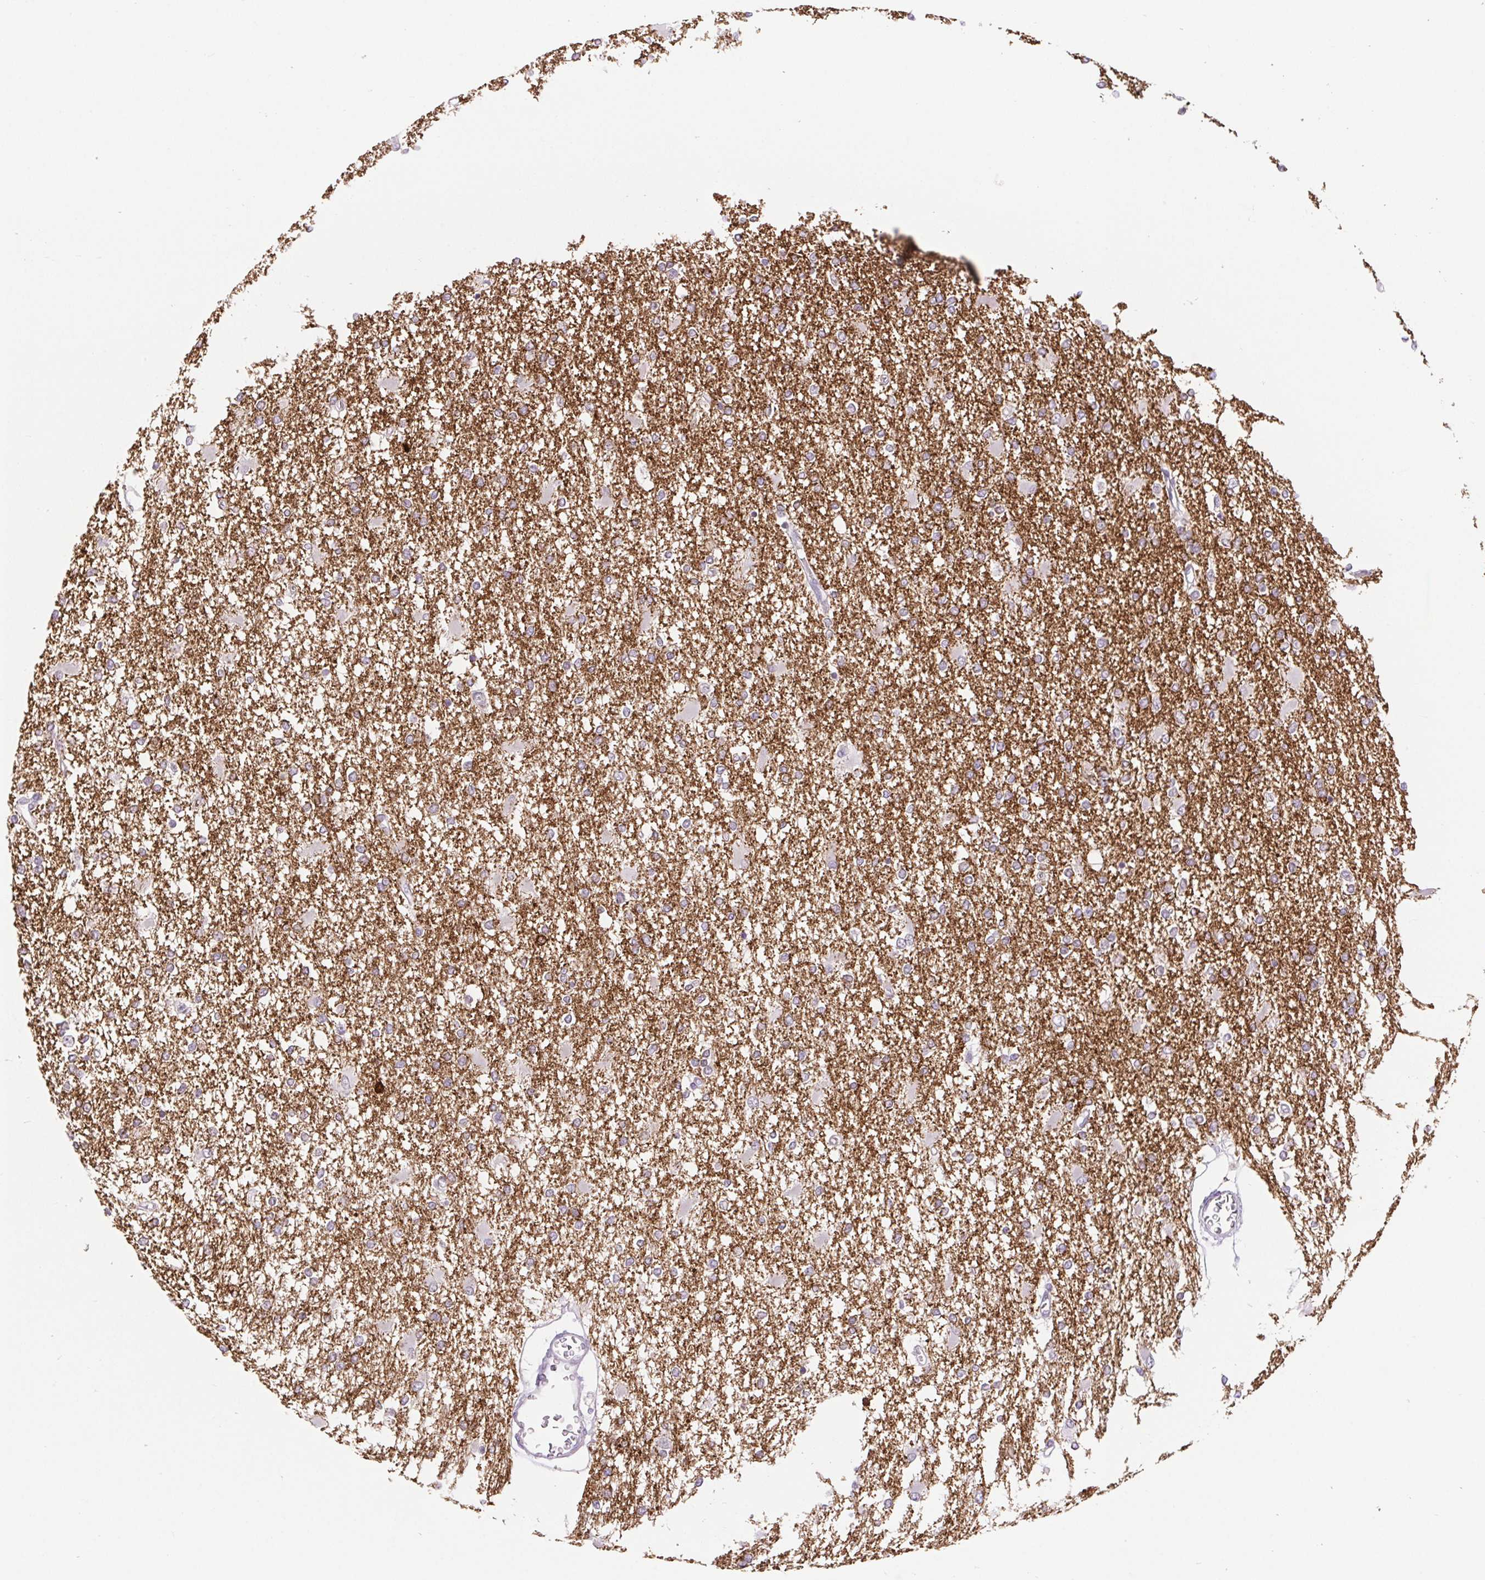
{"staining": {"intensity": "negative", "quantity": "none", "location": "none"}, "tissue": "glioma", "cell_type": "Tumor cells", "image_type": "cancer", "snomed": [{"axis": "morphology", "description": "Glioma, malignant, High grade"}, {"axis": "topography", "description": "Cerebral cortex"}], "caption": "IHC histopathology image of neoplastic tissue: human glioma stained with DAB exhibits no significant protein positivity in tumor cells. (Brightfield microscopy of DAB IHC at high magnification).", "gene": "BCAS1", "patient": {"sex": "male", "age": 79}}